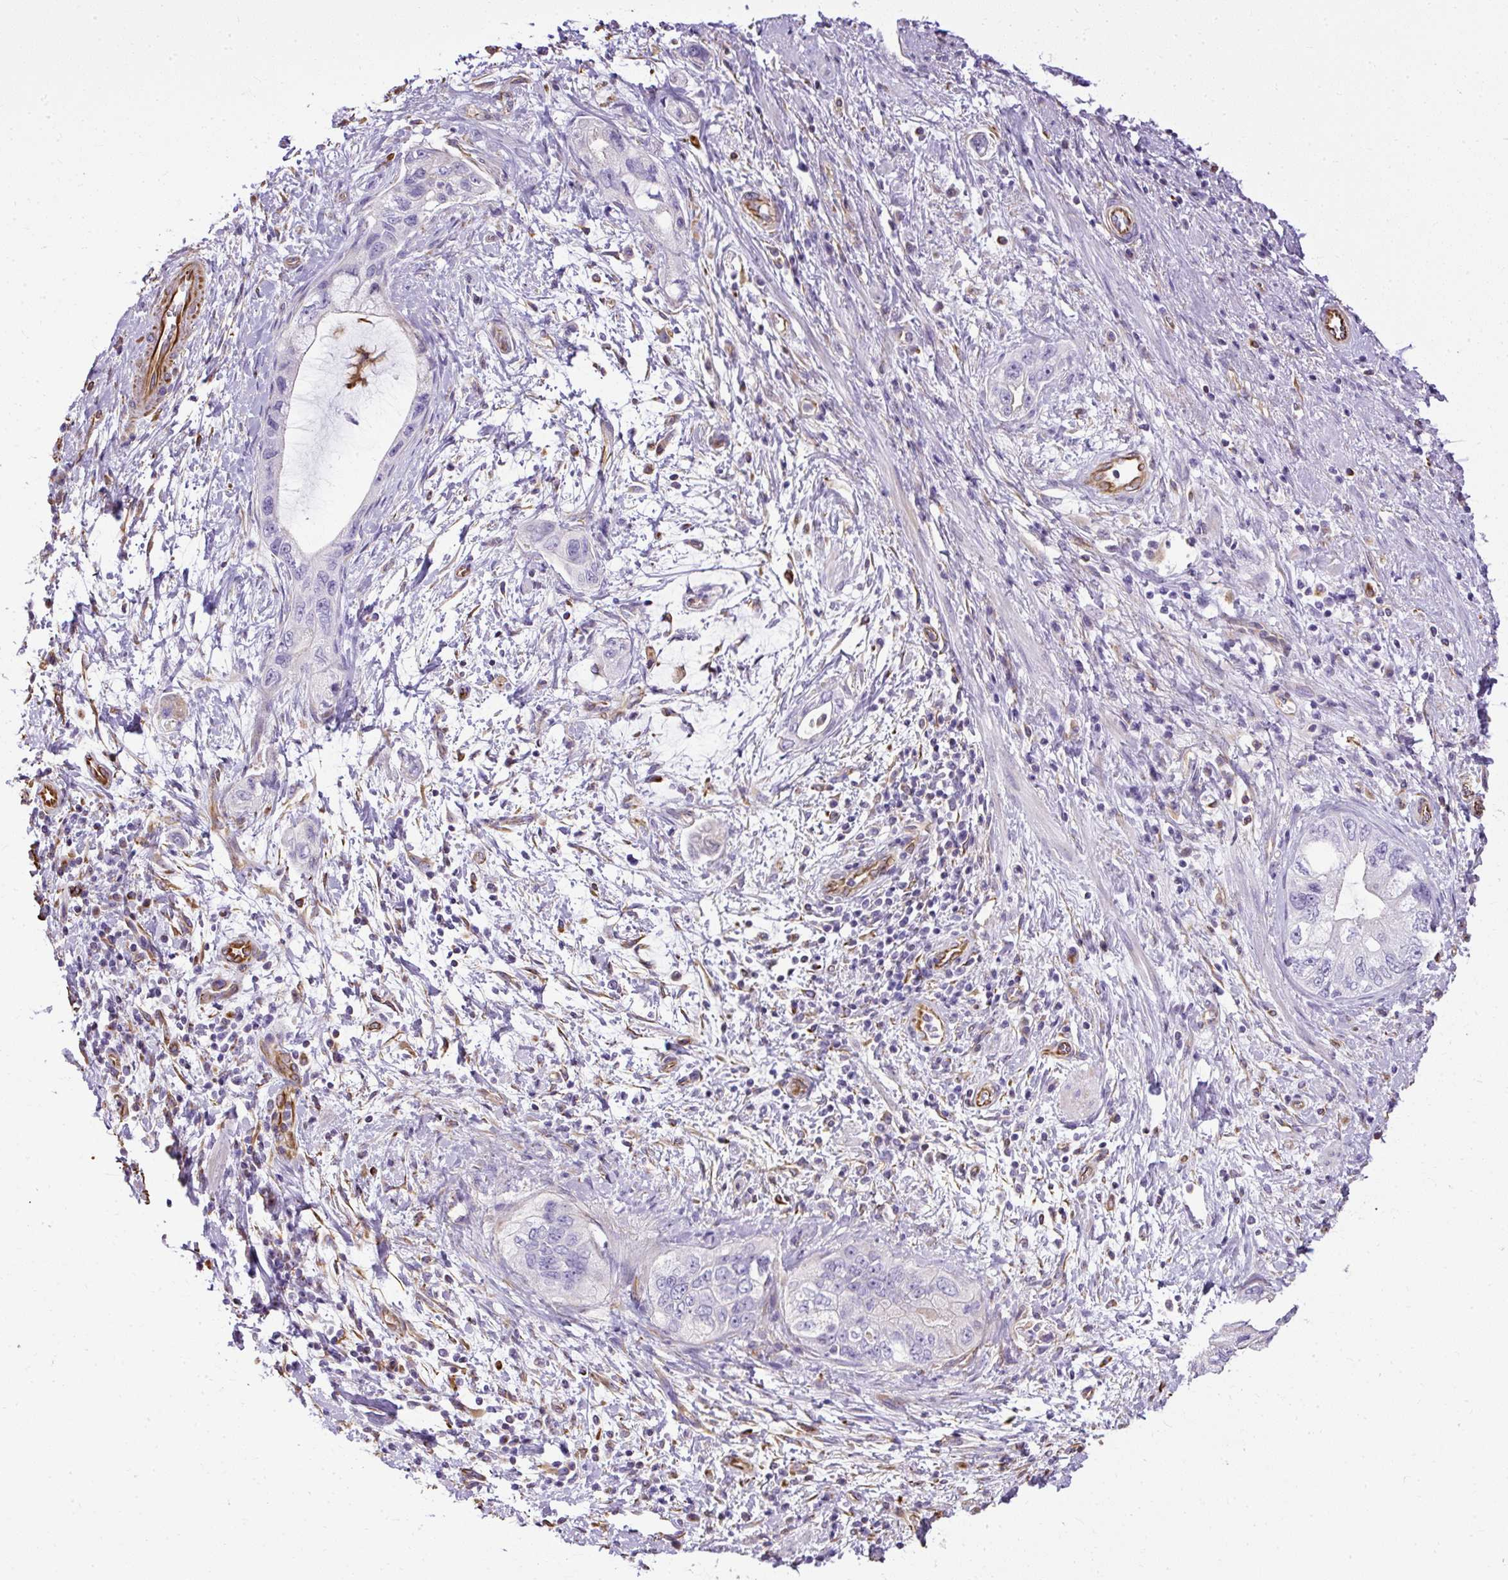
{"staining": {"intensity": "negative", "quantity": "none", "location": "none"}, "tissue": "pancreatic cancer", "cell_type": "Tumor cells", "image_type": "cancer", "snomed": [{"axis": "morphology", "description": "Adenocarcinoma, NOS"}, {"axis": "topography", "description": "Pancreas"}], "caption": "There is no significant positivity in tumor cells of pancreatic cancer (adenocarcinoma).", "gene": "PLS1", "patient": {"sex": "female", "age": 73}}